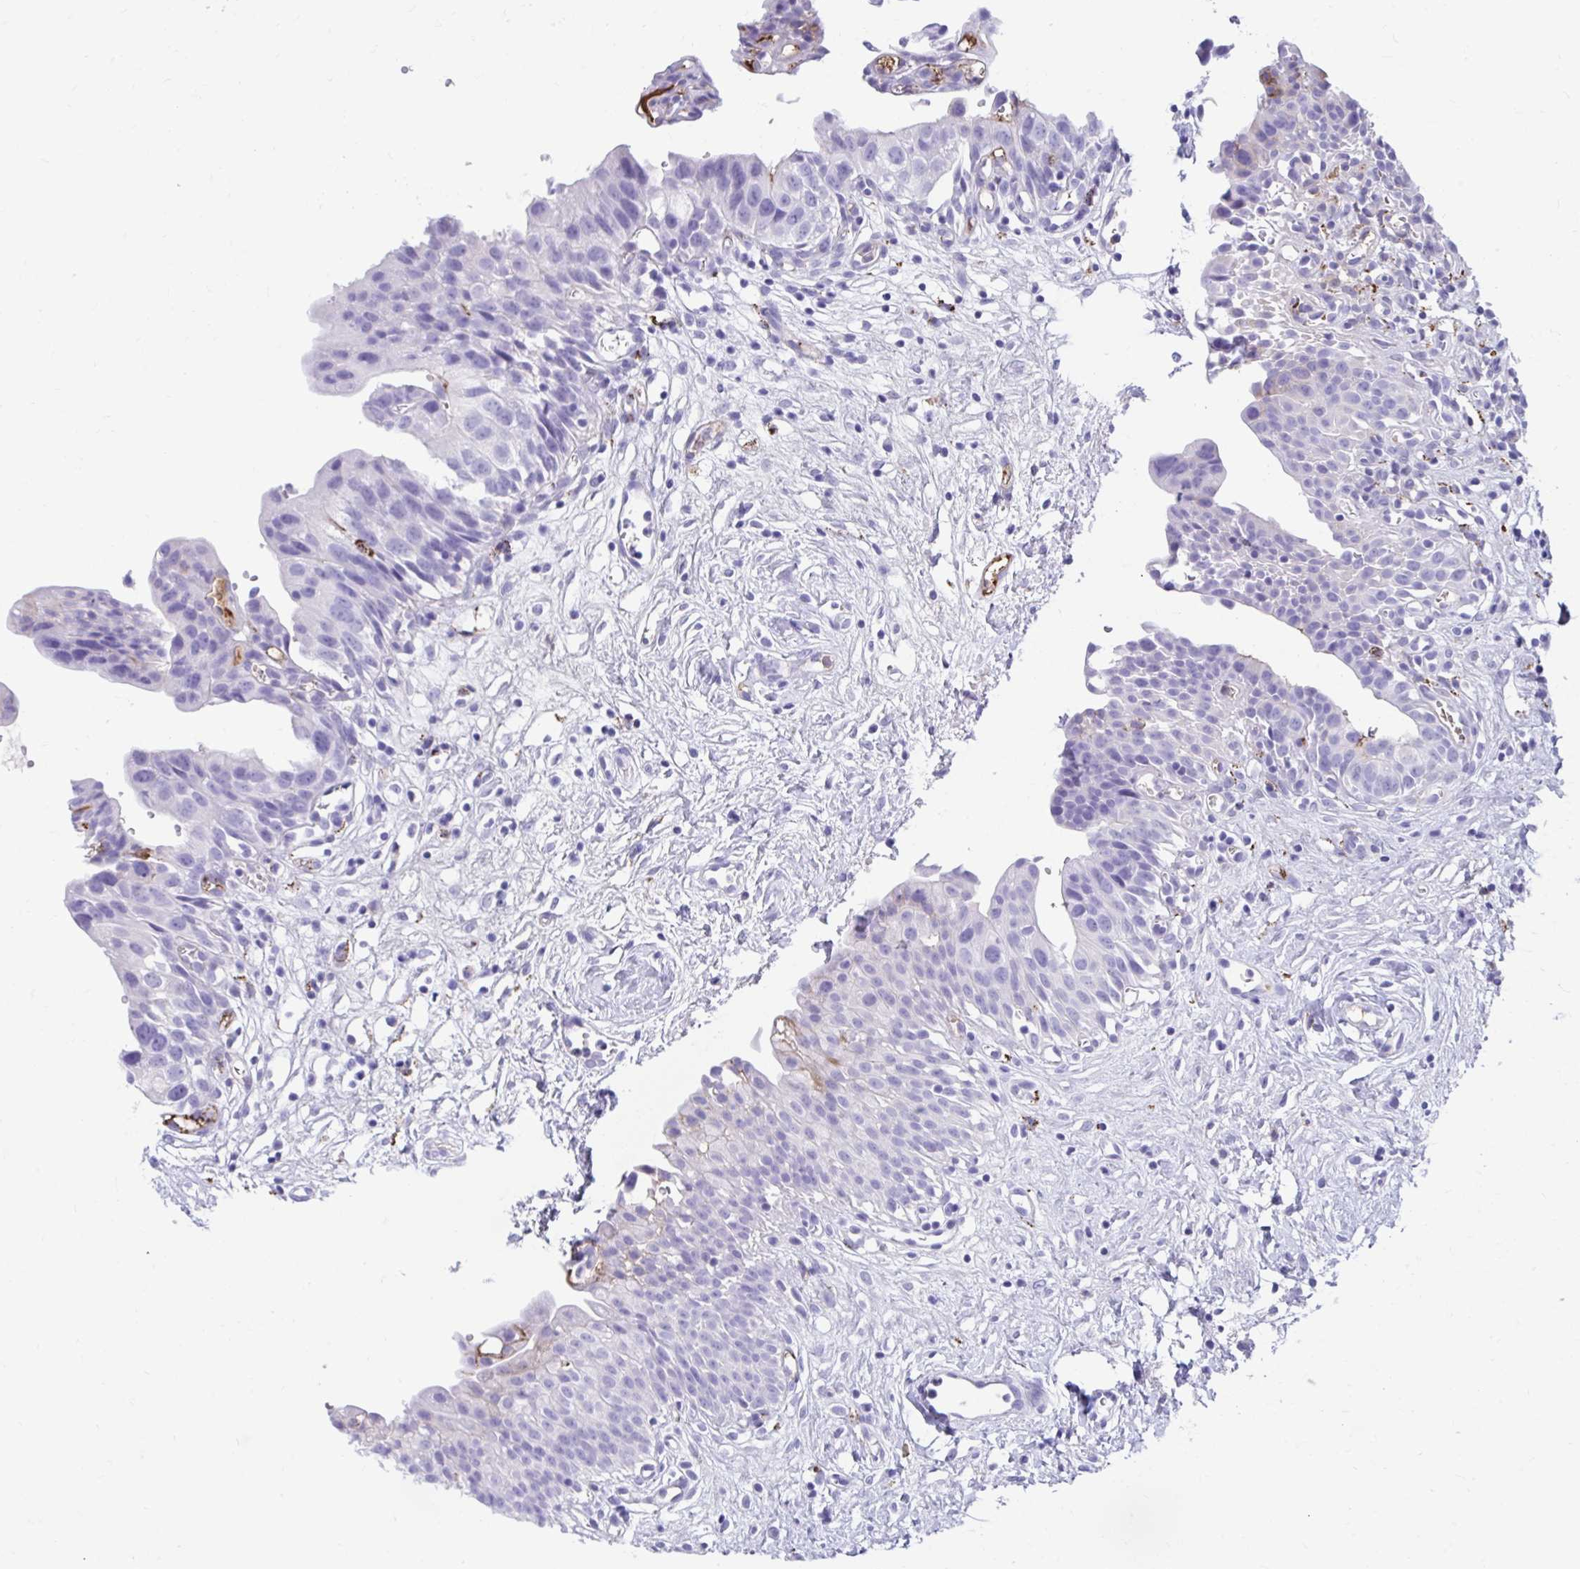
{"staining": {"intensity": "negative", "quantity": "none", "location": "none"}, "tissue": "urinary bladder", "cell_type": "Urothelial cells", "image_type": "normal", "snomed": [{"axis": "morphology", "description": "Normal tissue, NOS"}, {"axis": "topography", "description": "Urinary bladder"}], "caption": "IHC micrograph of benign urinary bladder stained for a protein (brown), which displays no expression in urothelial cells. The staining is performed using DAB brown chromogen with nuclei counter-stained in using hematoxylin.", "gene": "SMIM9", "patient": {"sex": "male", "age": 51}}